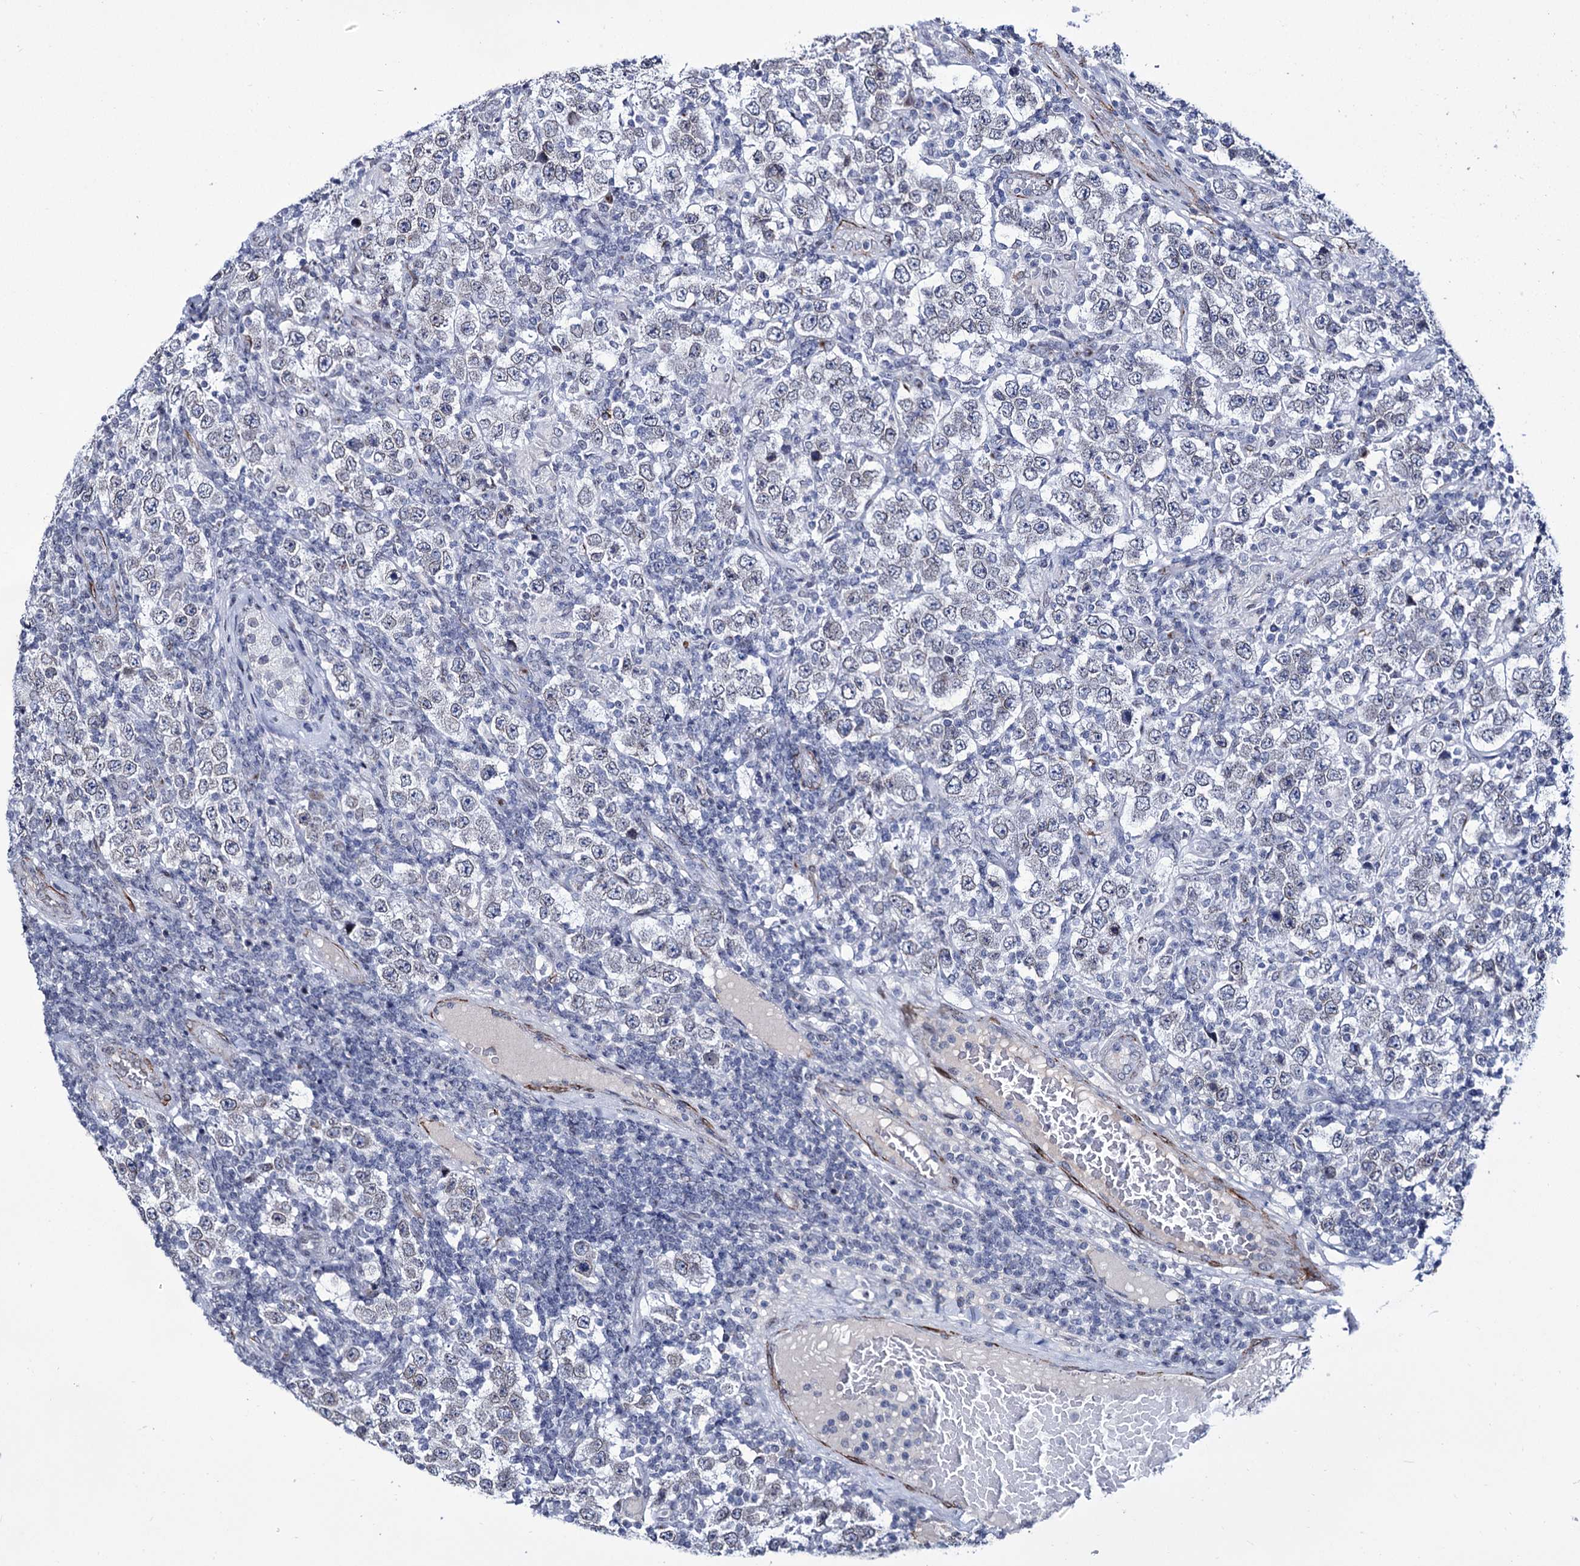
{"staining": {"intensity": "negative", "quantity": "none", "location": "none"}, "tissue": "testis cancer", "cell_type": "Tumor cells", "image_type": "cancer", "snomed": [{"axis": "morphology", "description": "Normal tissue, NOS"}, {"axis": "morphology", "description": "Urothelial carcinoma, High grade"}, {"axis": "morphology", "description": "Seminoma, NOS"}, {"axis": "morphology", "description": "Carcinoma, Embryonal, NOS"}, {"axis": "topography", "description": "Urinary bladder"}, {"axis": "topography", "description": "Testis"}], "caption": "The immunohistochemistry (IHC) micrograph has no significant staining in tumor cells of testis seminoma tissue.", "gene": "ZC3H12C", "patient": {"sex": "male", "age": 41}}